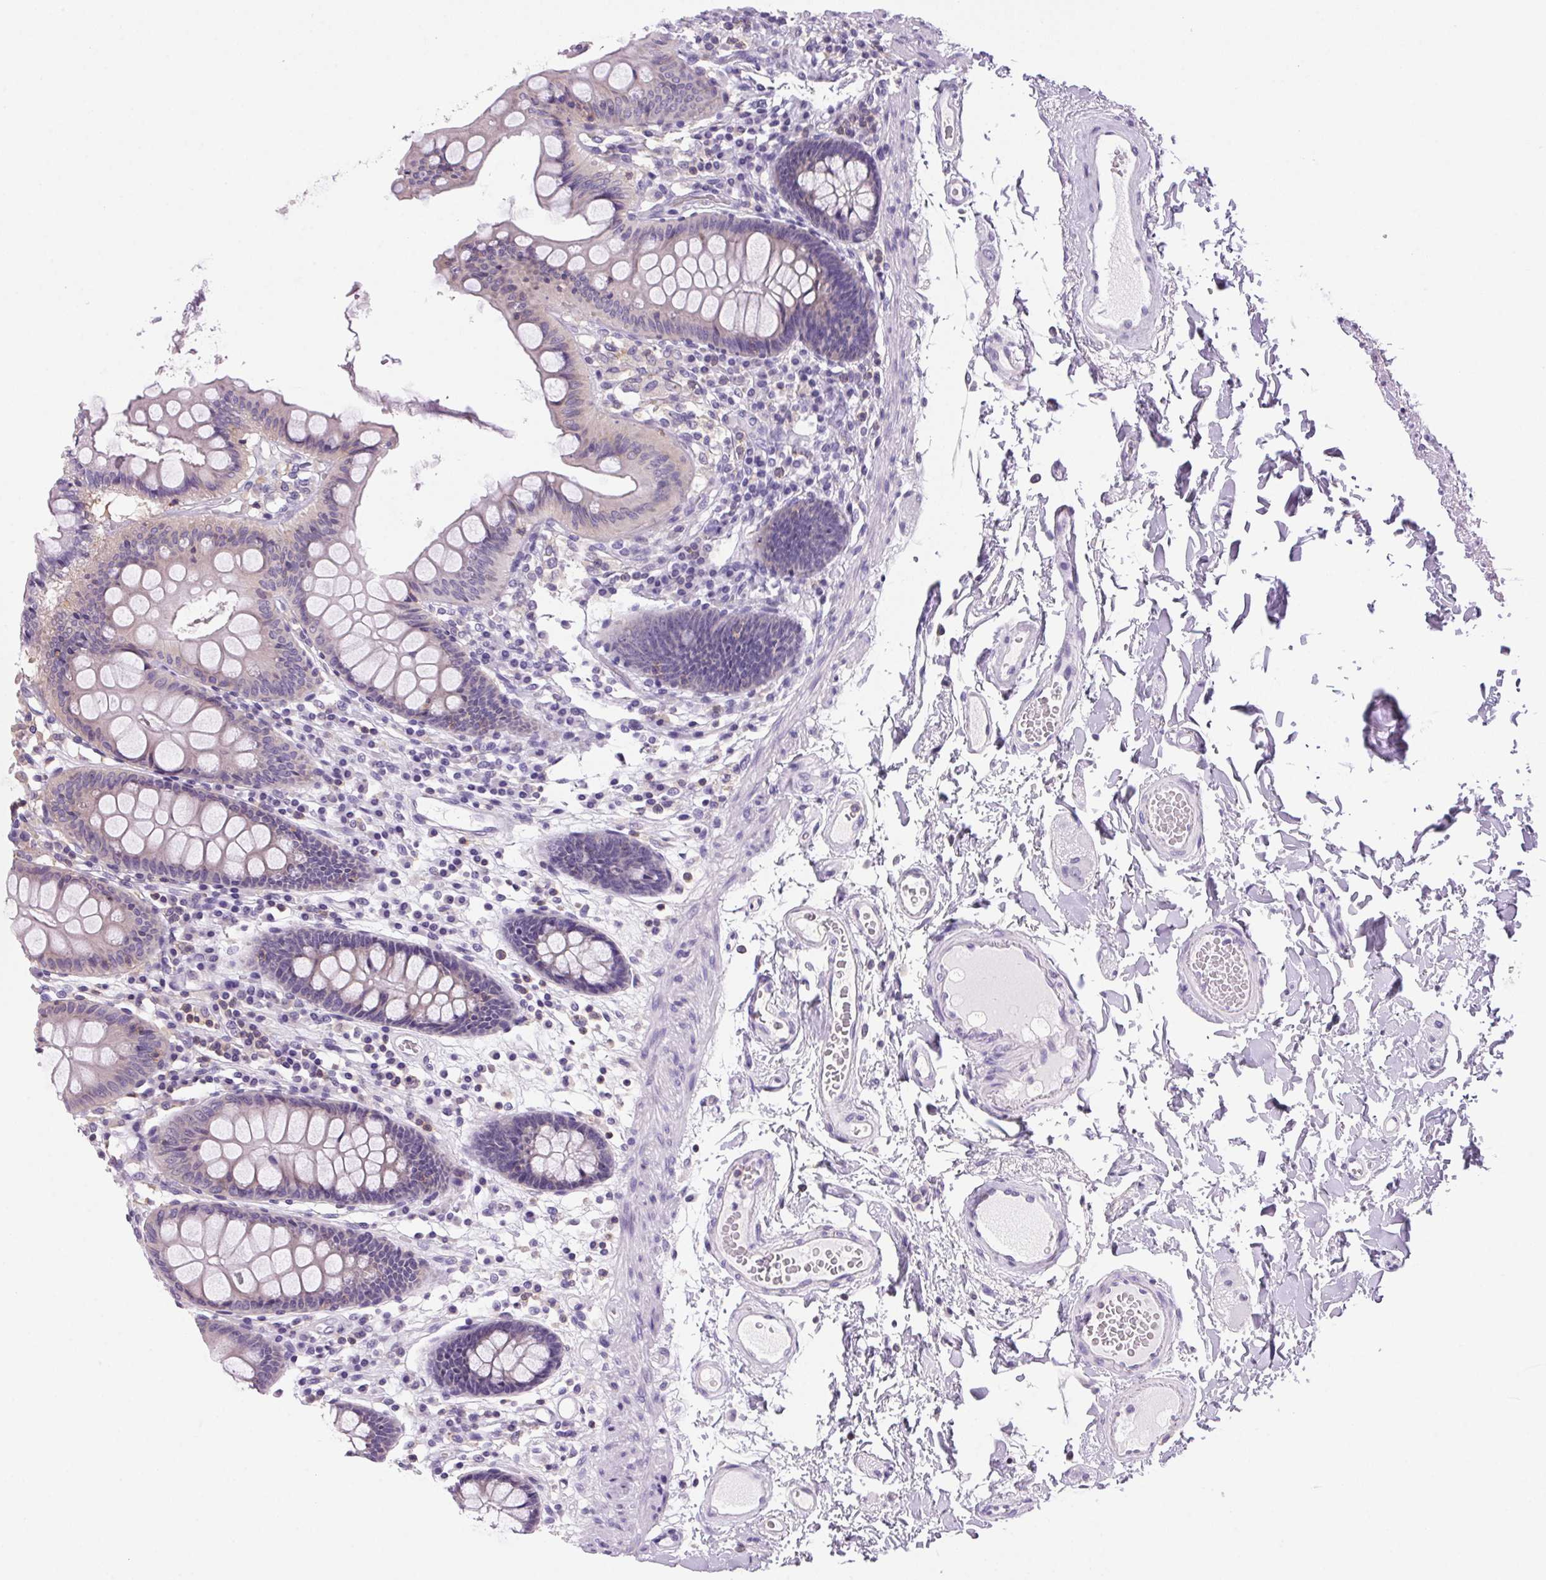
{"staining": {"intensity": "negative", "quantity": "none", "location": "none"}, "tissue": "colon", "cell_type": "Endothelial cells", "image_type": "normal", "snomed": [{"axis": "morphology", "description": "Normal tissue, NOS"}, {"axis": "topography", "description": "Colon"}], "caption": "The IHC image has no significant staining in endothelial cells of colon. (DAB IHC visualized using brightfield microscopy, high magnification).", "gene": "S100A2", "patient": {"sex": "male", "age": 84}}